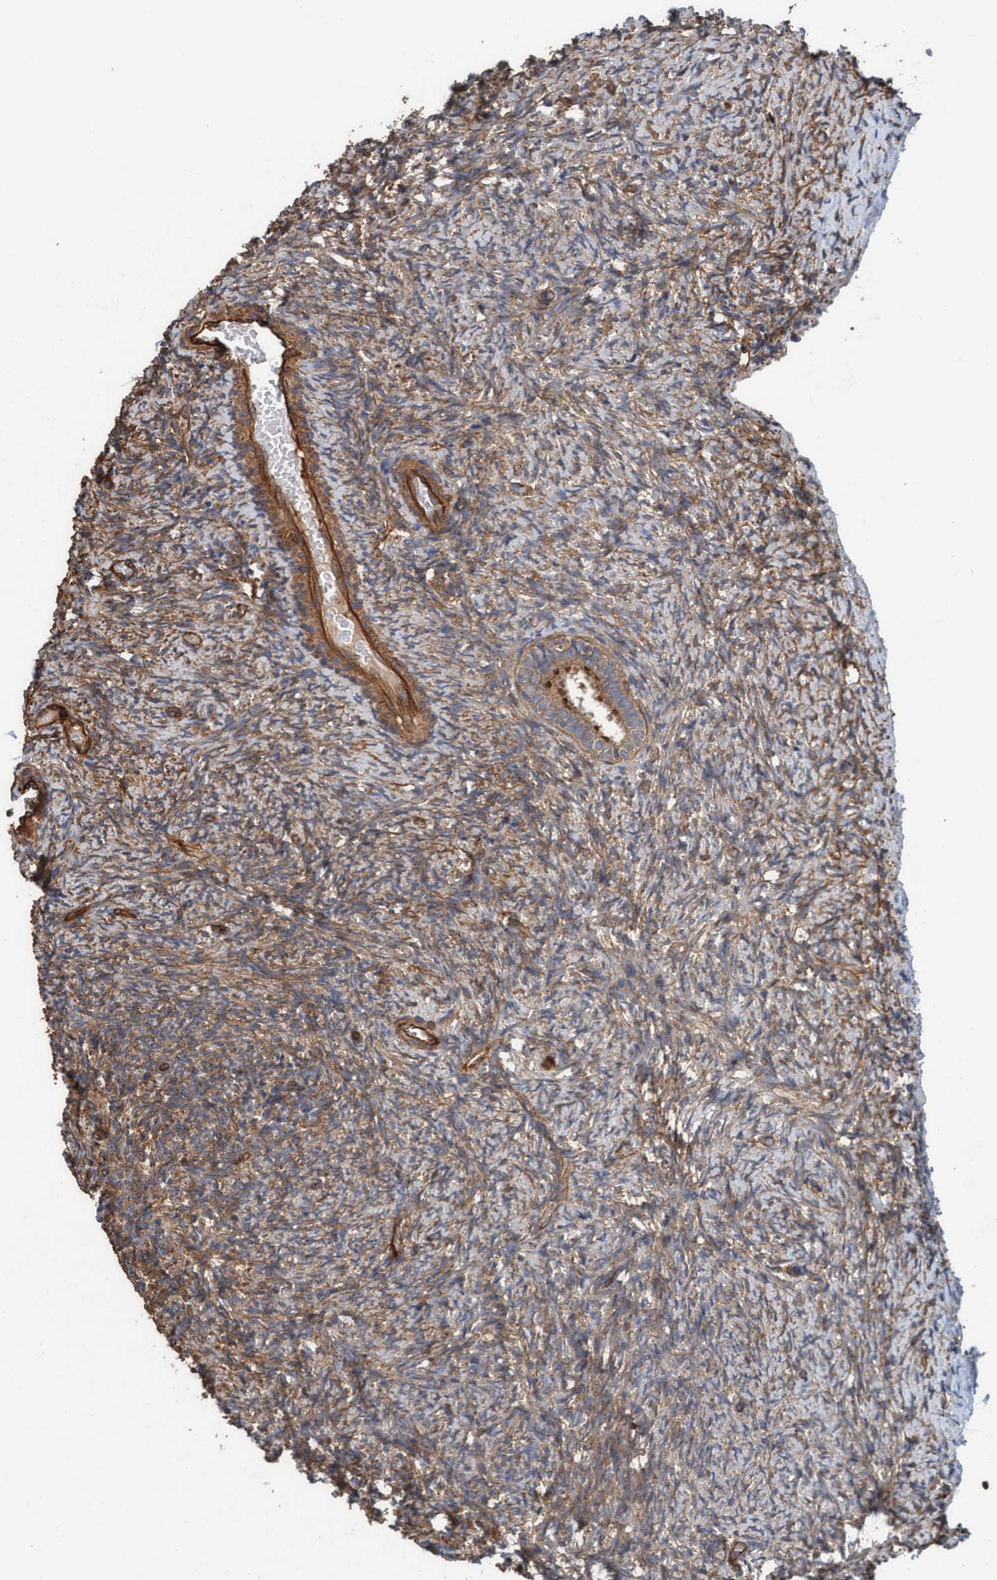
{"staining": {"intensity": "strong", "quantity": "25%-75%", "location": "cytoplasmic/membranous"}, "tissue": "ovary", "cell_type": "Ovarian stroma cells", "image_type": "normal", "snomed": [{"axis": "morphology", "description": "Normal tissue, NOS"}, {"axis": "topography", "description": "Ovary"}], "caption": "Immunohistochemistry (IHC) of normal ovary shows high levels of strong cytoplasmic/membranous staining in about 25%-75% of ovarian stroma cells.", "gene": "STXBP4", "patient": {"sex": "female", "age": 41}}